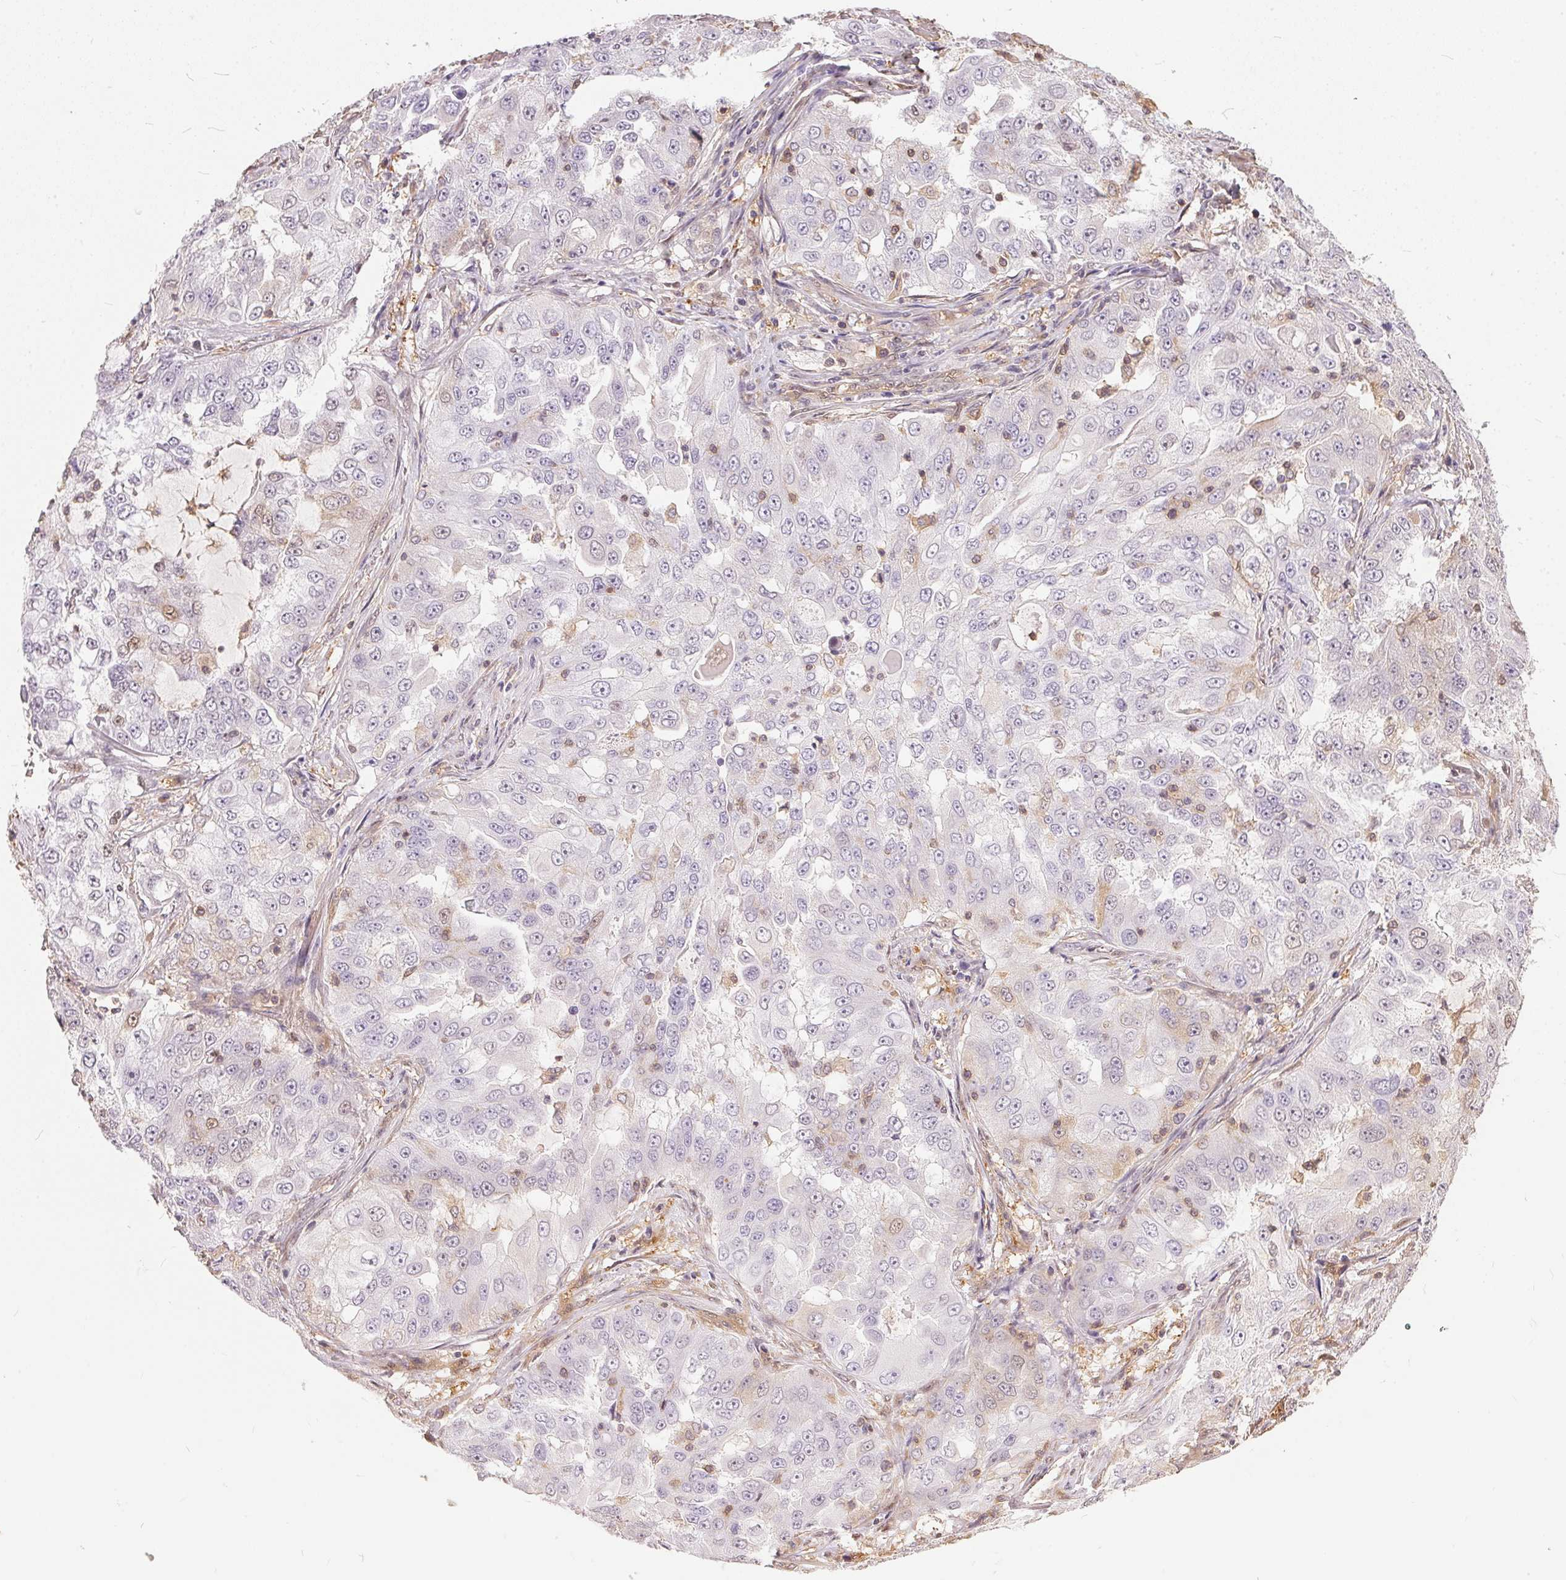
{"staining": {"intensity": "negative", "quantity": "none", "location": "none"}, "tissue": "lung cancer", "cell_type": "Tumor cells", "image_type": "cancer", "snomed": [{"axis": "morphology", "description": "Adenocarcinoma, NOS"}, {"axis": "topography", "description": "Lung"}], "caption": "Tumor cells show no significant protein expression in lung cancer.", "gene": "BLMH", "patient": {"sex": "female", "age": 61}}